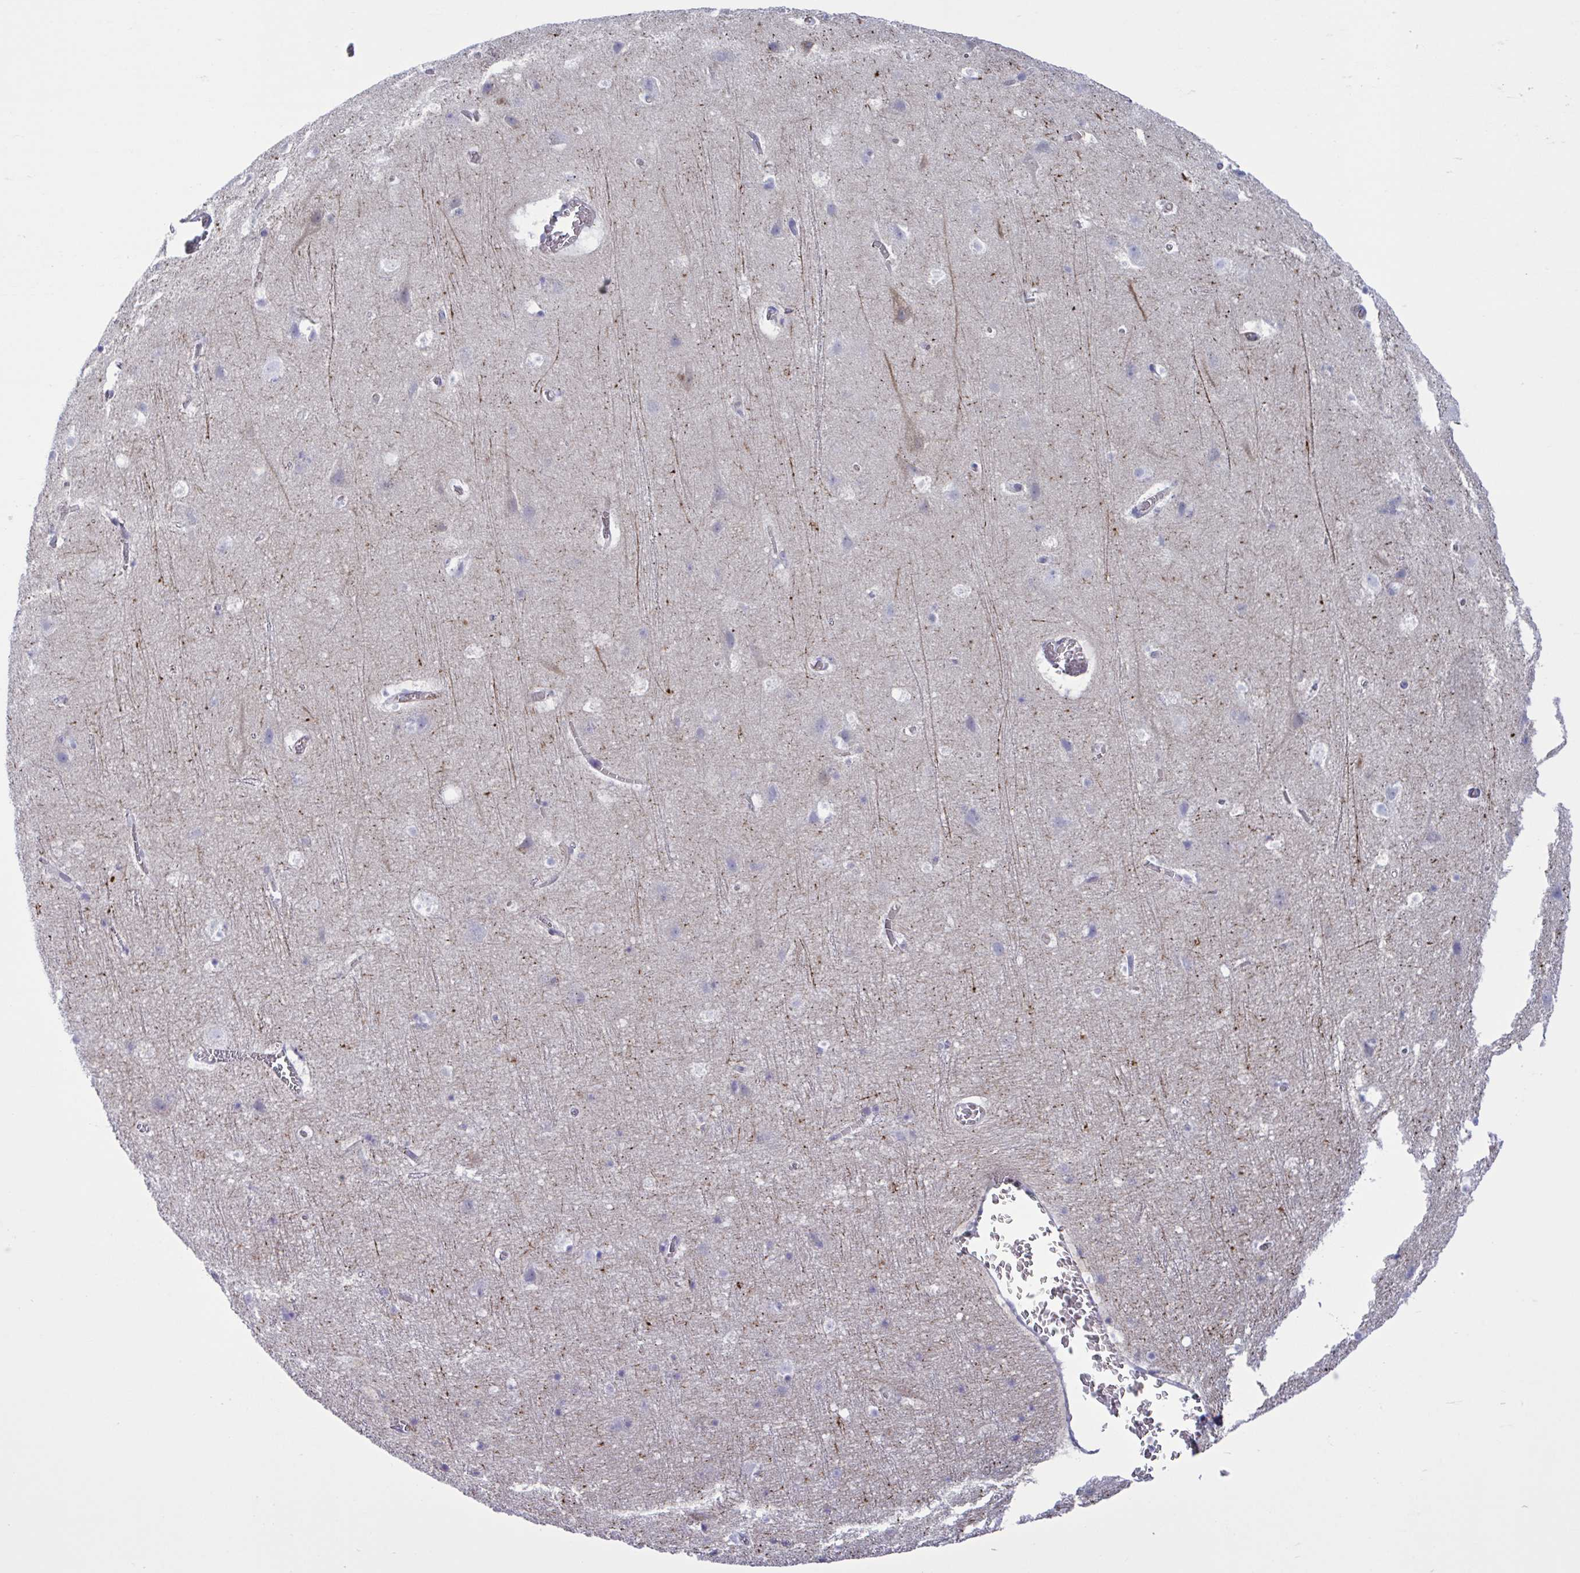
{"staining": {"intensity": "weak", "quantity": "25%-75%", "location": "cytoplasmic/membranous"}, "tissue": "cerebral cortex", "cell_type": "Endothelial cells", "image_type": "normal", "snomed": [{"axis": "morphology", "description": "Normal tissue, NOS"}, {"axis": "topography", "description": "Cerebral cortex"}], "caption": "Cerebral cortex stained with DAB immunohistochemistry reveals low levels of weak cytoplasmic/membranous staining in approximately 25%-75% of endothelial cells. The staining is performed using DAB brown chromogen to label protein expression. The nuclei are counter-stained blue using hematoxylin.", "gene": "TMEM86B", "patient": {"sex": "female", "age": 42}}